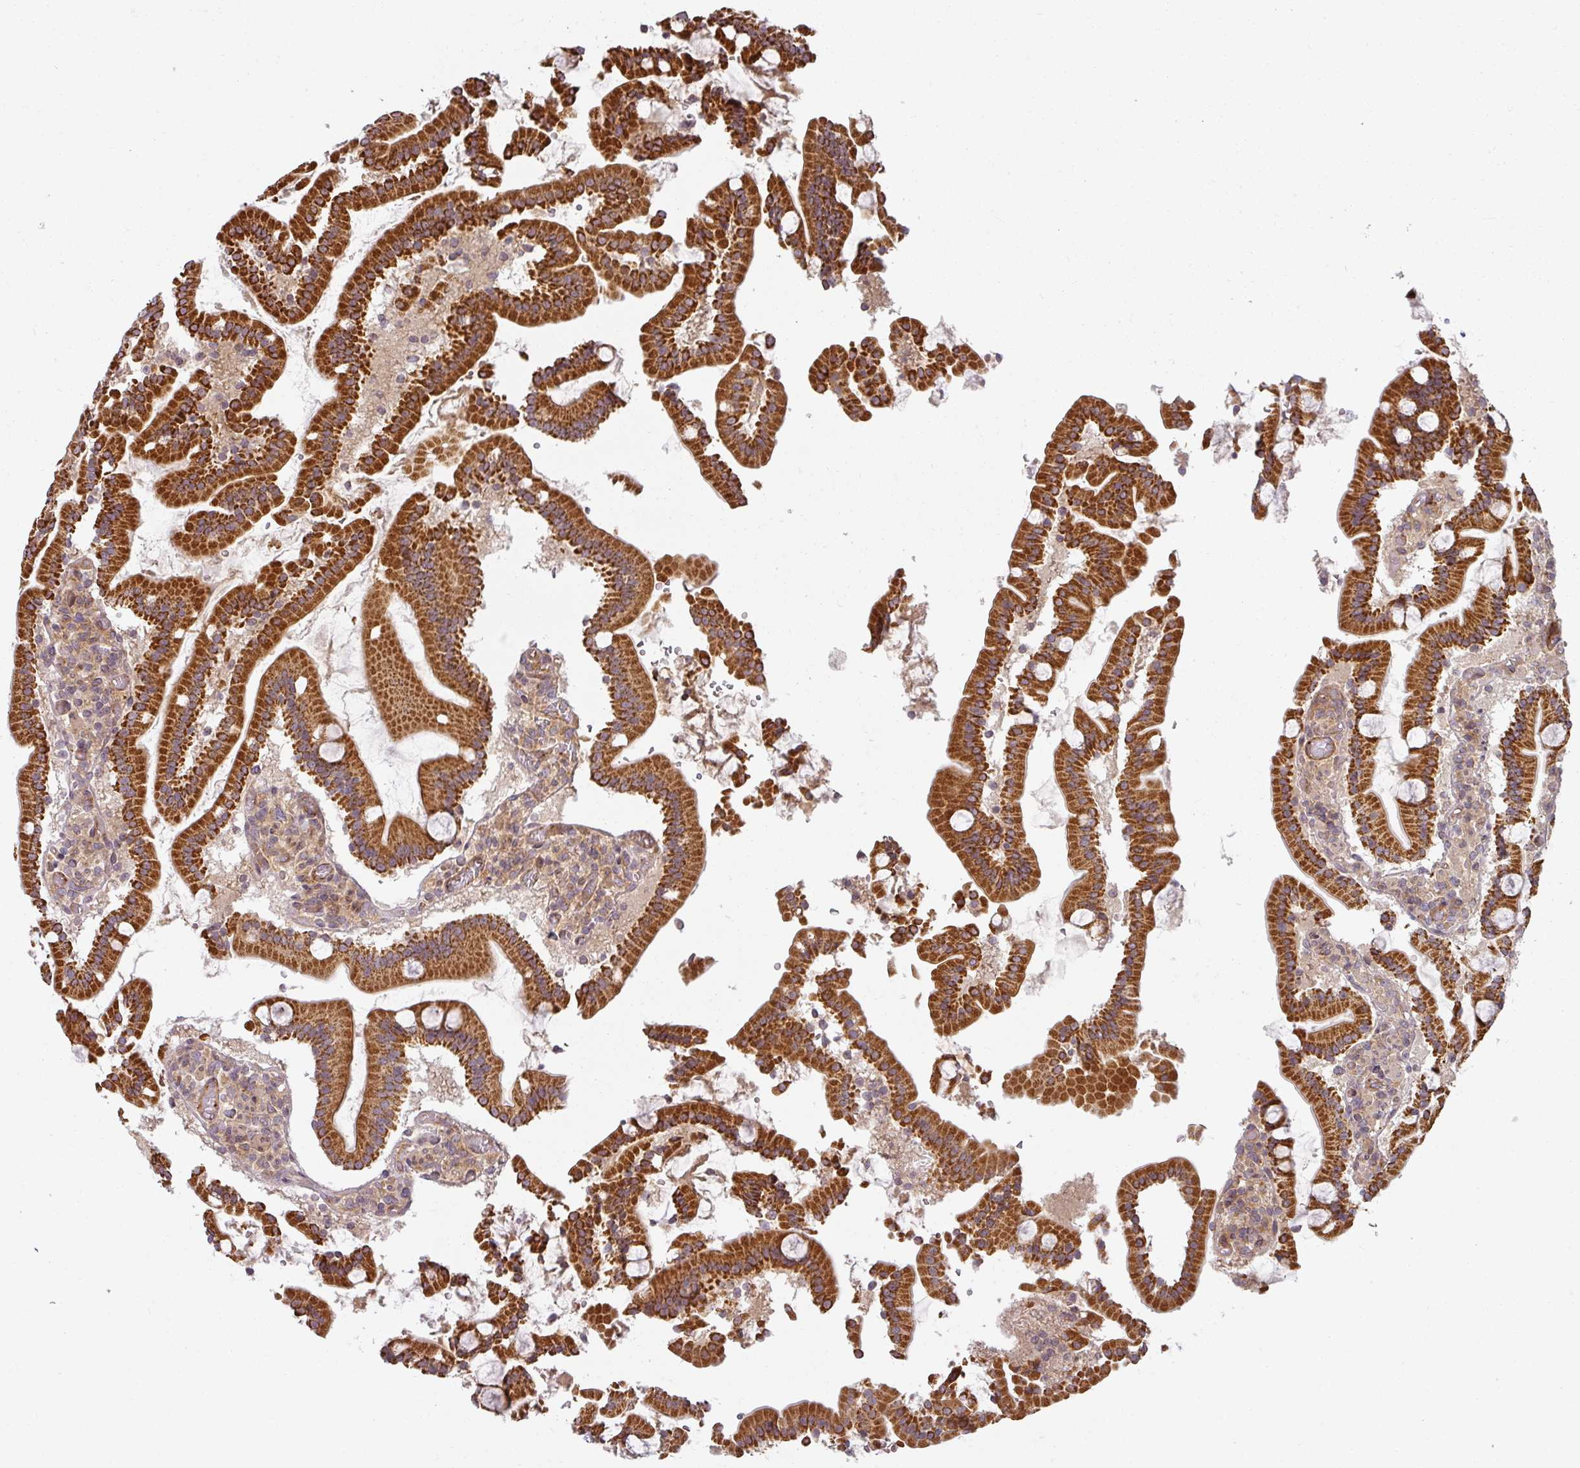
{"staining": {"intensity": "strong", "quantity": ">75%", "location": "cytoplasmic/membranous"}, "tissue": "duodenum", "cell_type": "Glandular cells", "image_type": "normal", "snomed": [{"axis": "morphology", "description": "Normal tissue, NOS"}, {"axis": "topography", "description": "Duodenum"}], "caption": "An image of duodenum stained for a protein displays strong cytoplasmic/membranous brown staining in glandular cells. The staining was performed using DAB (3,3'-diaminobenzidine) to visualize the protein expression in brown, while the nuclei were stained in blue with hematoxylin (Magnification: 20x).", "gene": "CNOT1", "patient": {"sex": "male", "age": 55}}